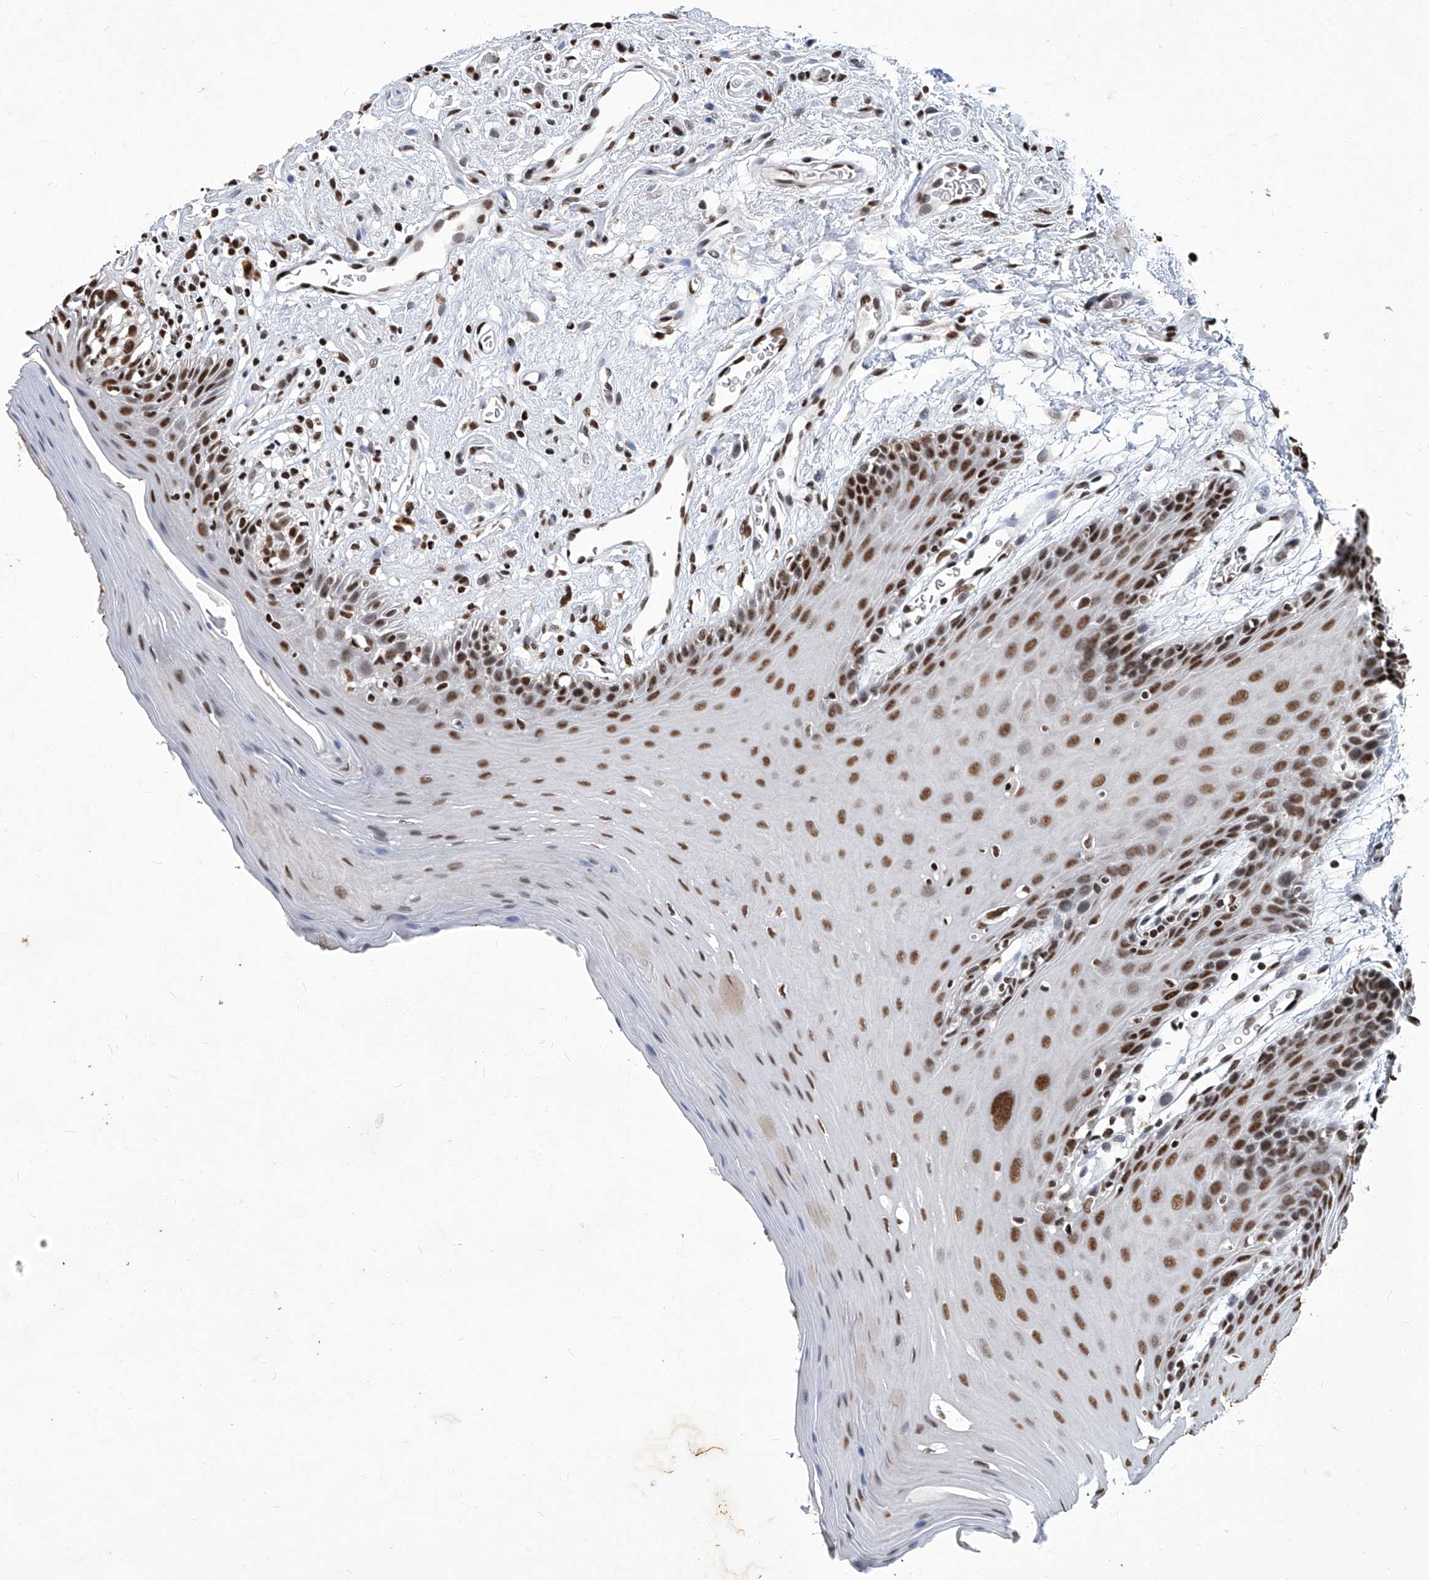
{"staining": {"intensity": "moderate", "quantity": ">75%", "location": "nuclear"}, "tissue": "oral mucosa", "cell_type": "Squamous epithelial cells", "image_type": "normal", "snomed": [{"axis": "morphology", "description": "Normal tissue, NOS"}, {"axis": "morphology", "description": "Squamous cell carcinoma, NOS"}, {"axis": "topography", "description": "Skeletal muscle"}, {"axis": "topography", "description": "Oral tissue"}, {"axis": "topography", "description": "Salivary gland"}, {"axis": "topography", "description": "Head-Neck"}], "caption": "The micrograph reveals immunohistochemical staining of normal oral mucosa. There is moderate nuclear expression is seen in about >75% of squamous epithelial cells.", "gene": "HBP1", "patient": {"sex": "male", "age": 54}}